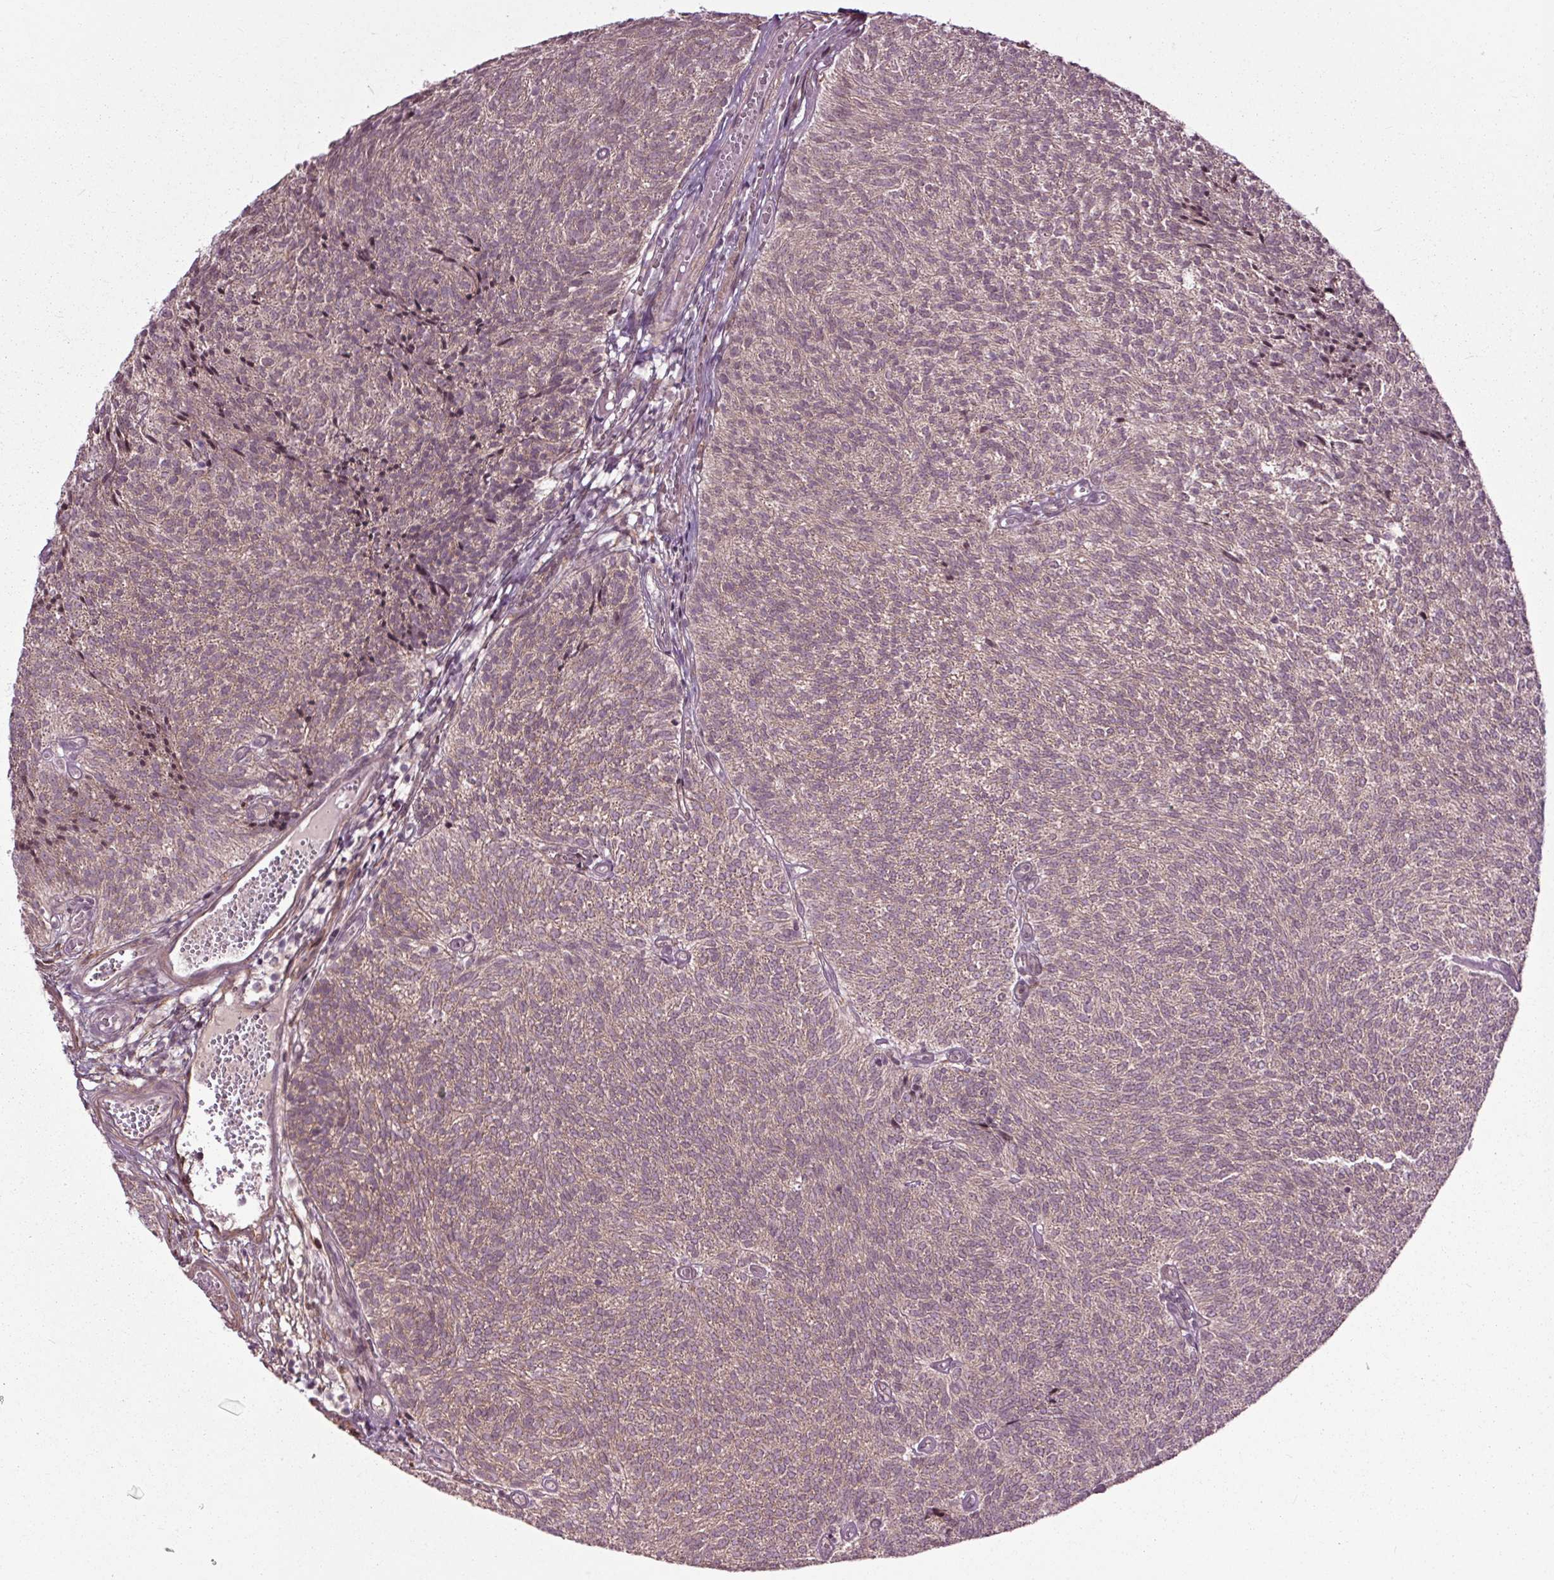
{"staining": {"intensity": "moderate", "quantity": "25%-75%", "location": "cytoplasmic/membranous,nuclear"}, "tissue": "urothelial cancer", "cell_type": "Tumor cells", "image_type": "cancer", "snomed": [{"axis": "morphology", "description": "Urothelial carcinoma, Low grade"}, {"axis": "topography", "description": "Urinary bladder"}], "caption": "This is an image of immunohistochemistry staining of urothelial cancer, which shows moderate expression in the cytoplasmic/membranous and nuclear of tumor cells.", "gene": "HAUS5", "patient": {"sex": "male", "age": 77}}